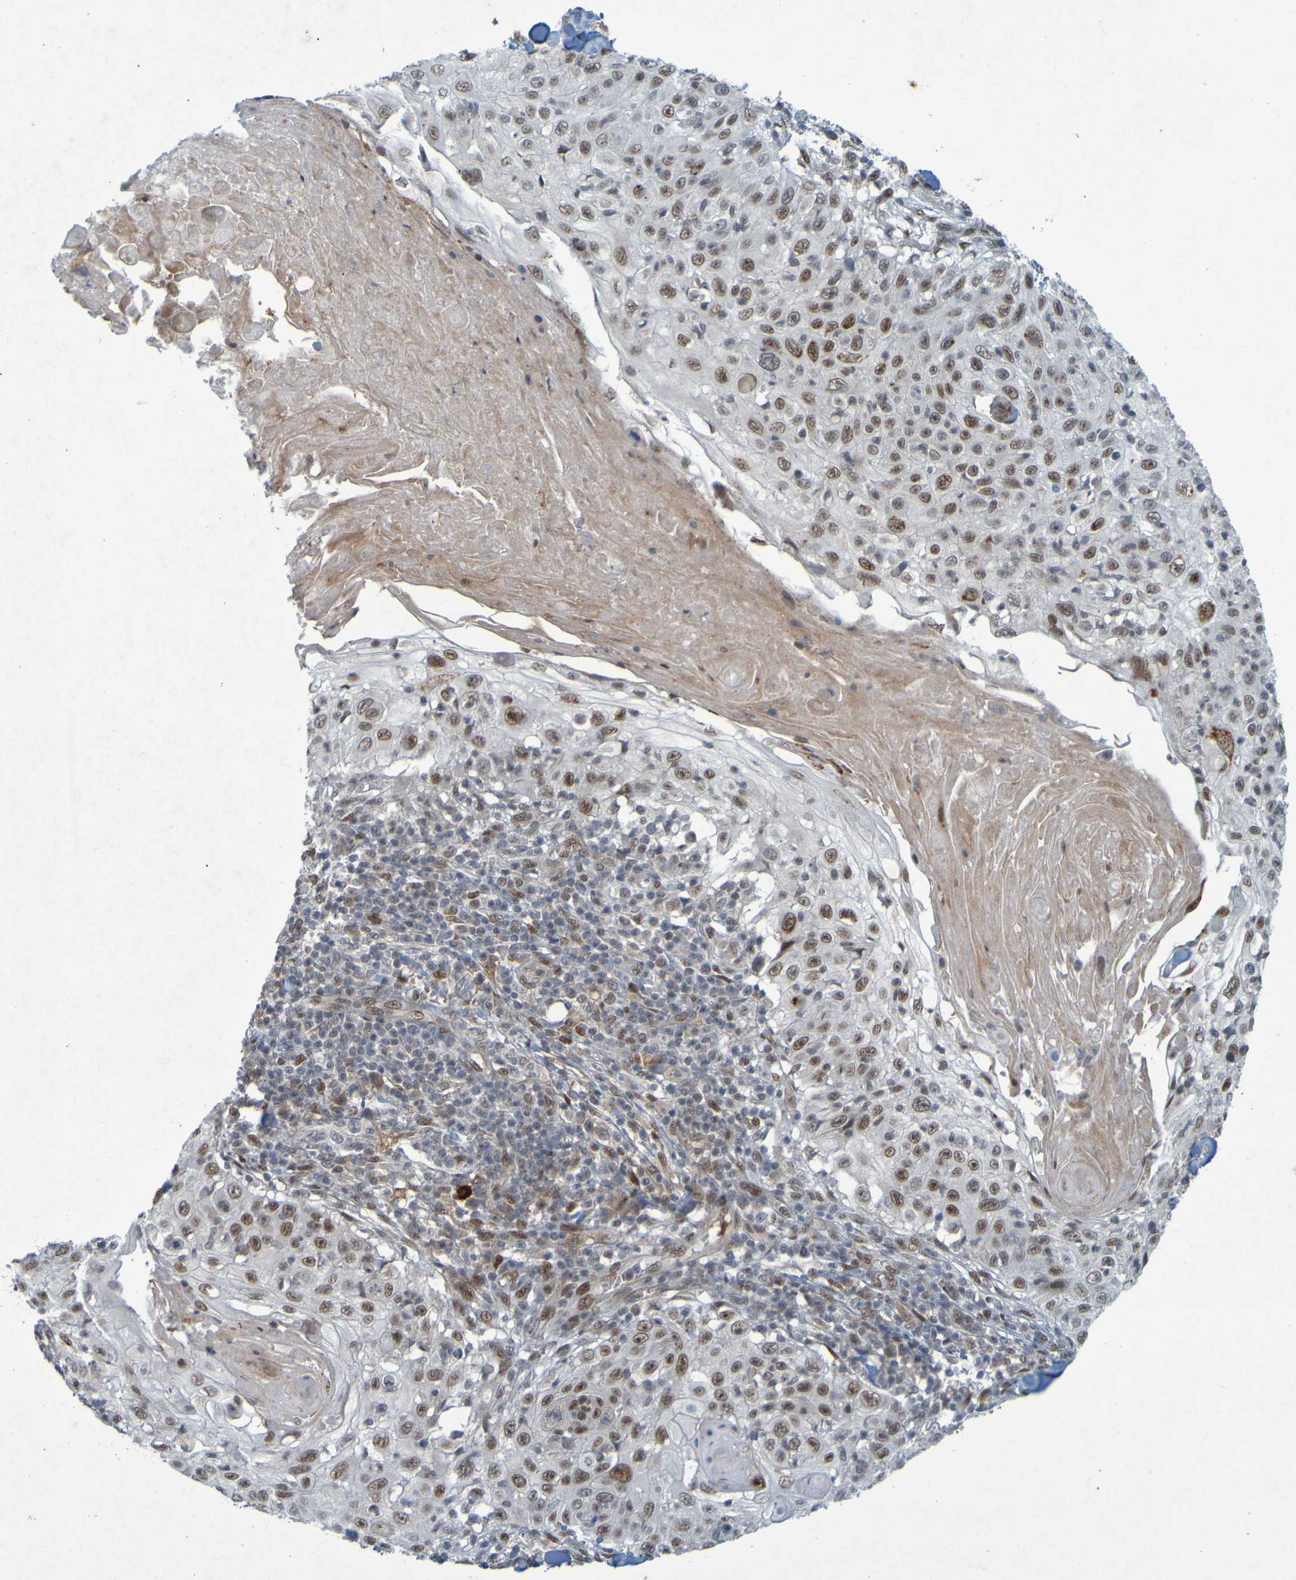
{"staining": {"intensity": "moderate", "quantity": ">75%", "location": "nuclear"}, "tissue": "skin cancer", "cell_type": "Tumor cells", "image_type": "cancer", "snomed": [{"axis": "morphology", "description": "Squamous cell carcinoma, NOS"}, {"axis": "topography", "description": "Skin"}], "caption": "This is a photomicrograph of IHC staining of skin squamous cell carcinoma, which shows moderate expression in the nuclear of tumor cells.", "gene": "MCPH1", "patient": {"sex": "male", "age": 86}}